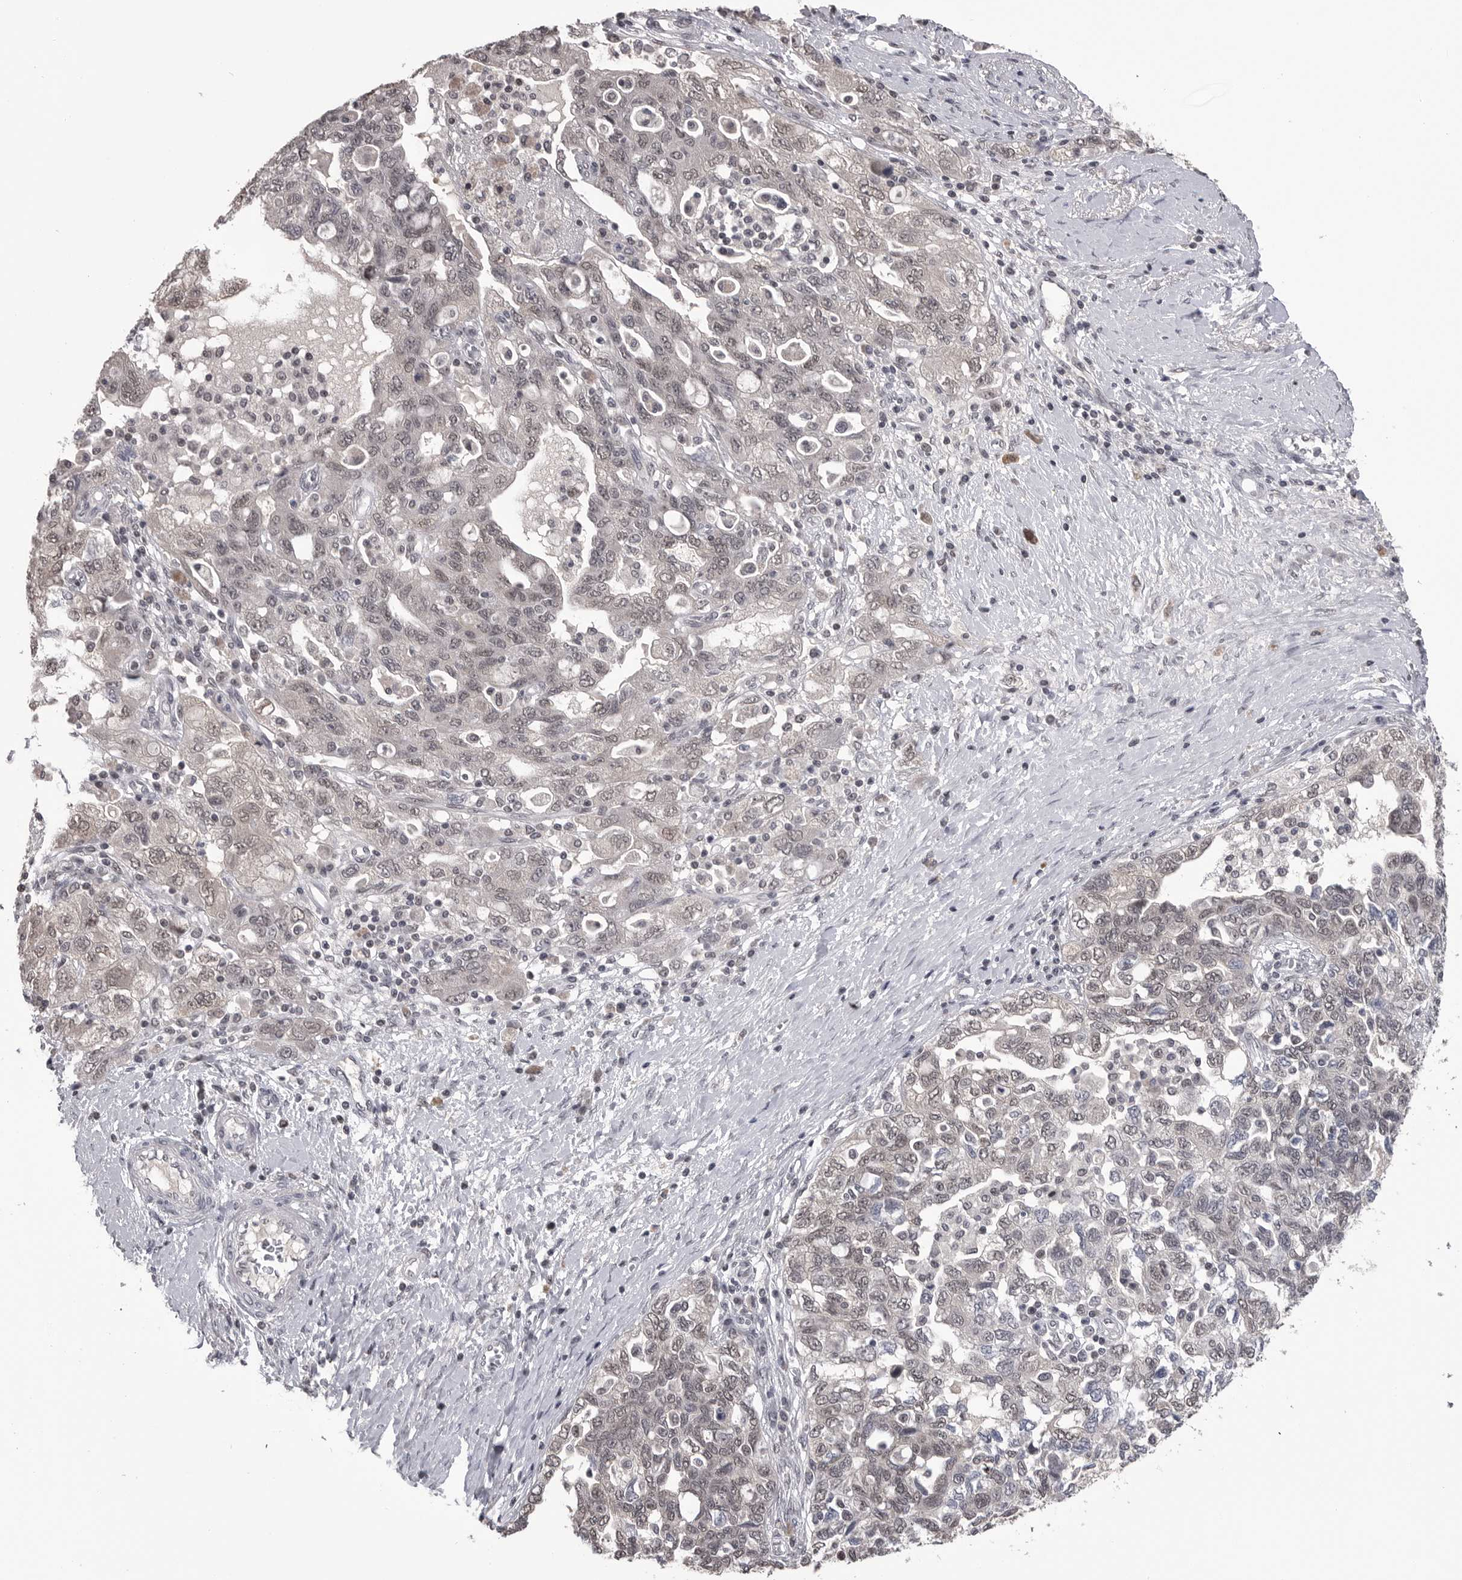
{"staining": {"intensity": "weak", "quantity": "25%-75%", "location": "nuclear"}, "tissue": "ovarian cancer", "cell_type": "Tumor cells", "image_type": "cancer", "snomed": [{"axis": "morphology", "description": "Carcinoma, NOS"}, {"axis": "morphology", "description": "Cystadenocarcinoma, serous, NOS"}, {"axis": "topography", "description": "Ovary"}], "caption": "Tumor cells show weak nuclear staining in approximately 25%-75% of cells in carcinoma (ovarian).", "gene": "DLG2", "patient": {"sex": "female", "age": 69}}